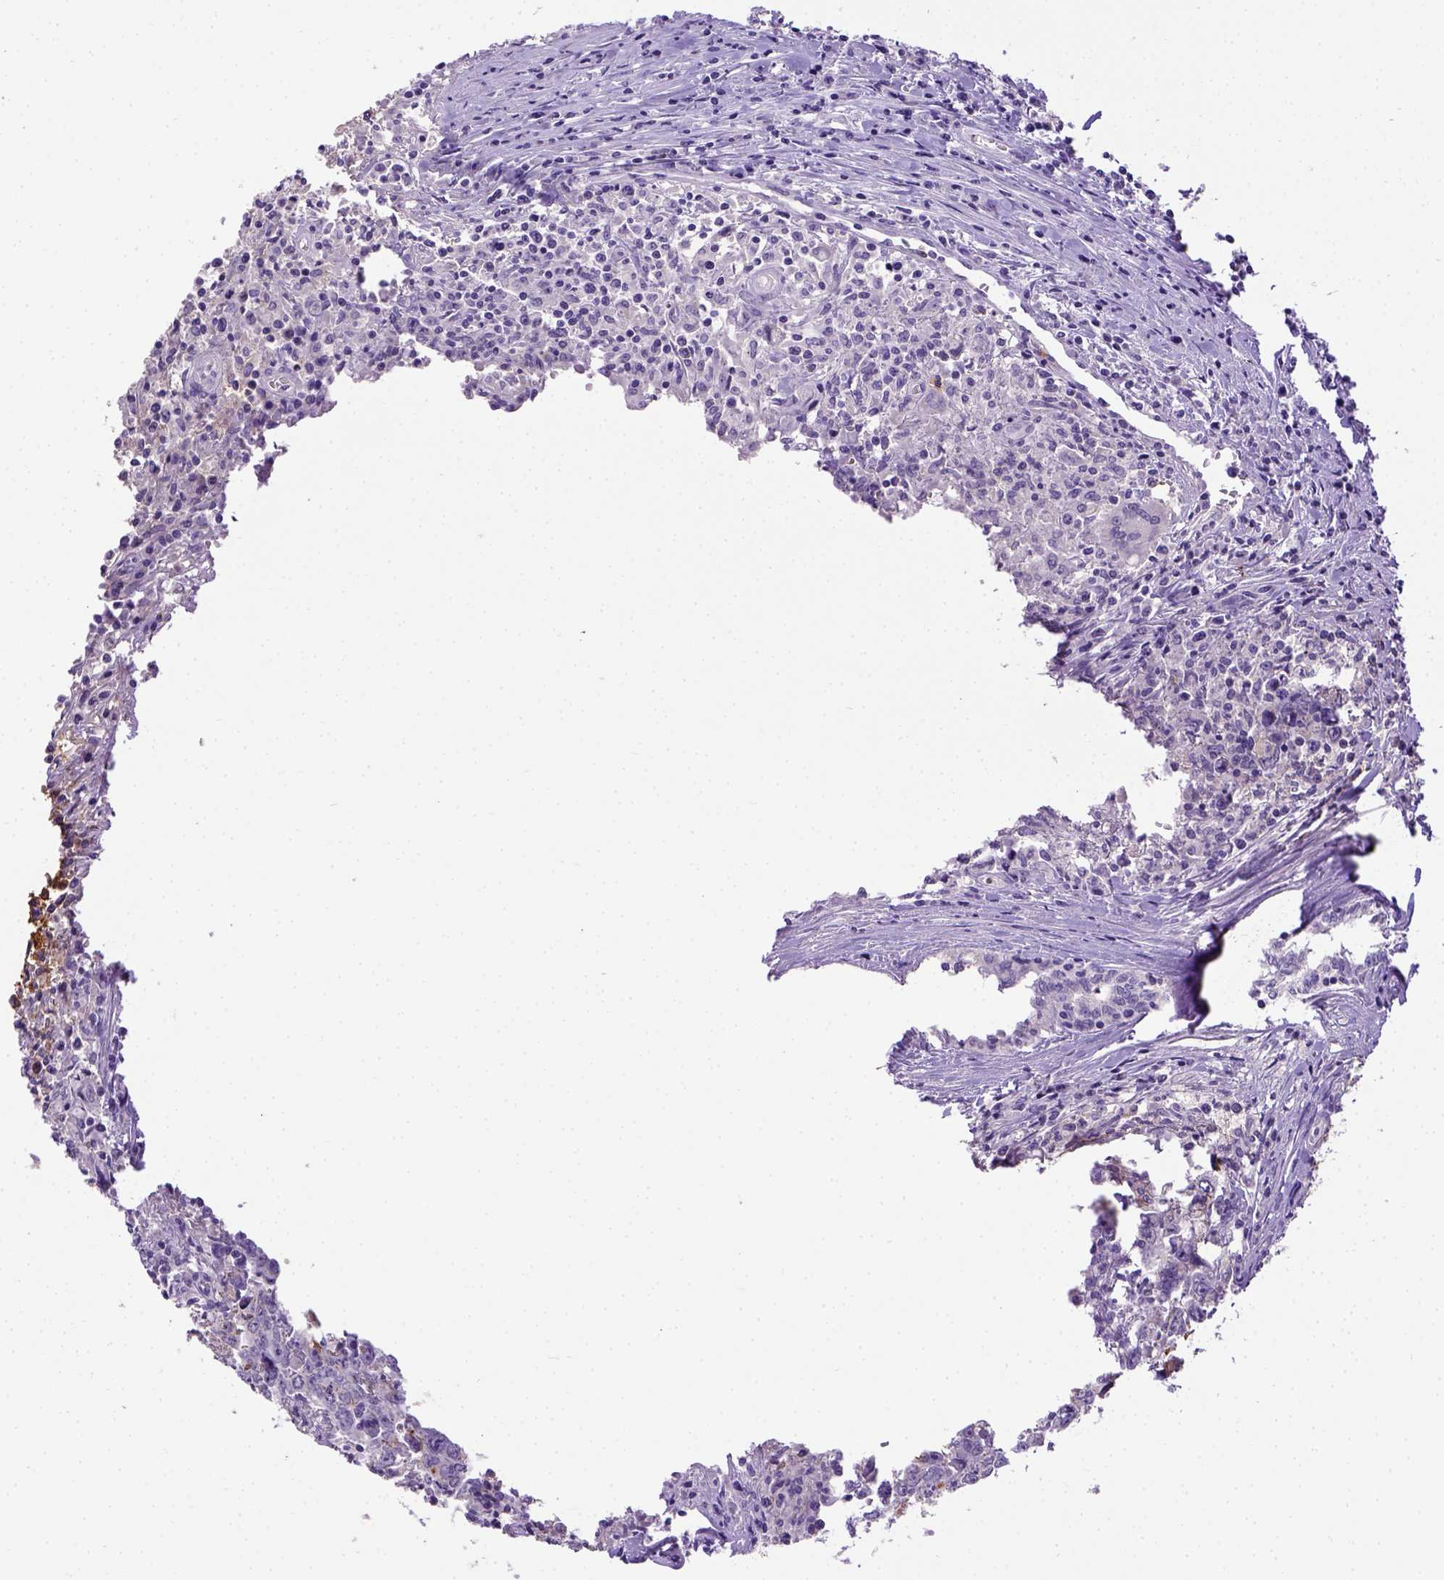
{"staining": {"intensity": "negative", "quantity": "none", "location": "none"}, "tissue": "testis cancer", "cell_type": "Tumor cells", "image_type": "cancer", "snomed": [{"axis": "morphology", "description": "Carcinoma, Embryonal, NOS"}, {"axis": "topography", "description": "Testis"}], "caption": "High magnification brightfield microscopy of embryonal carcinoma (testis) stained with DAB (3,3'-diaminobenzidine) (brown) and counterstained with hematoxylin (blue): tumor cells show no significant staining. The staining was performed using DAB (3,3'-diaminobenzidine) to visualize the protein expression in brown, while the nuclei were stained in blue with hematoxylin (Magnification: 20x).", "gene": "B3GAT1", "patient": {"sex": "male", "age": 22}}